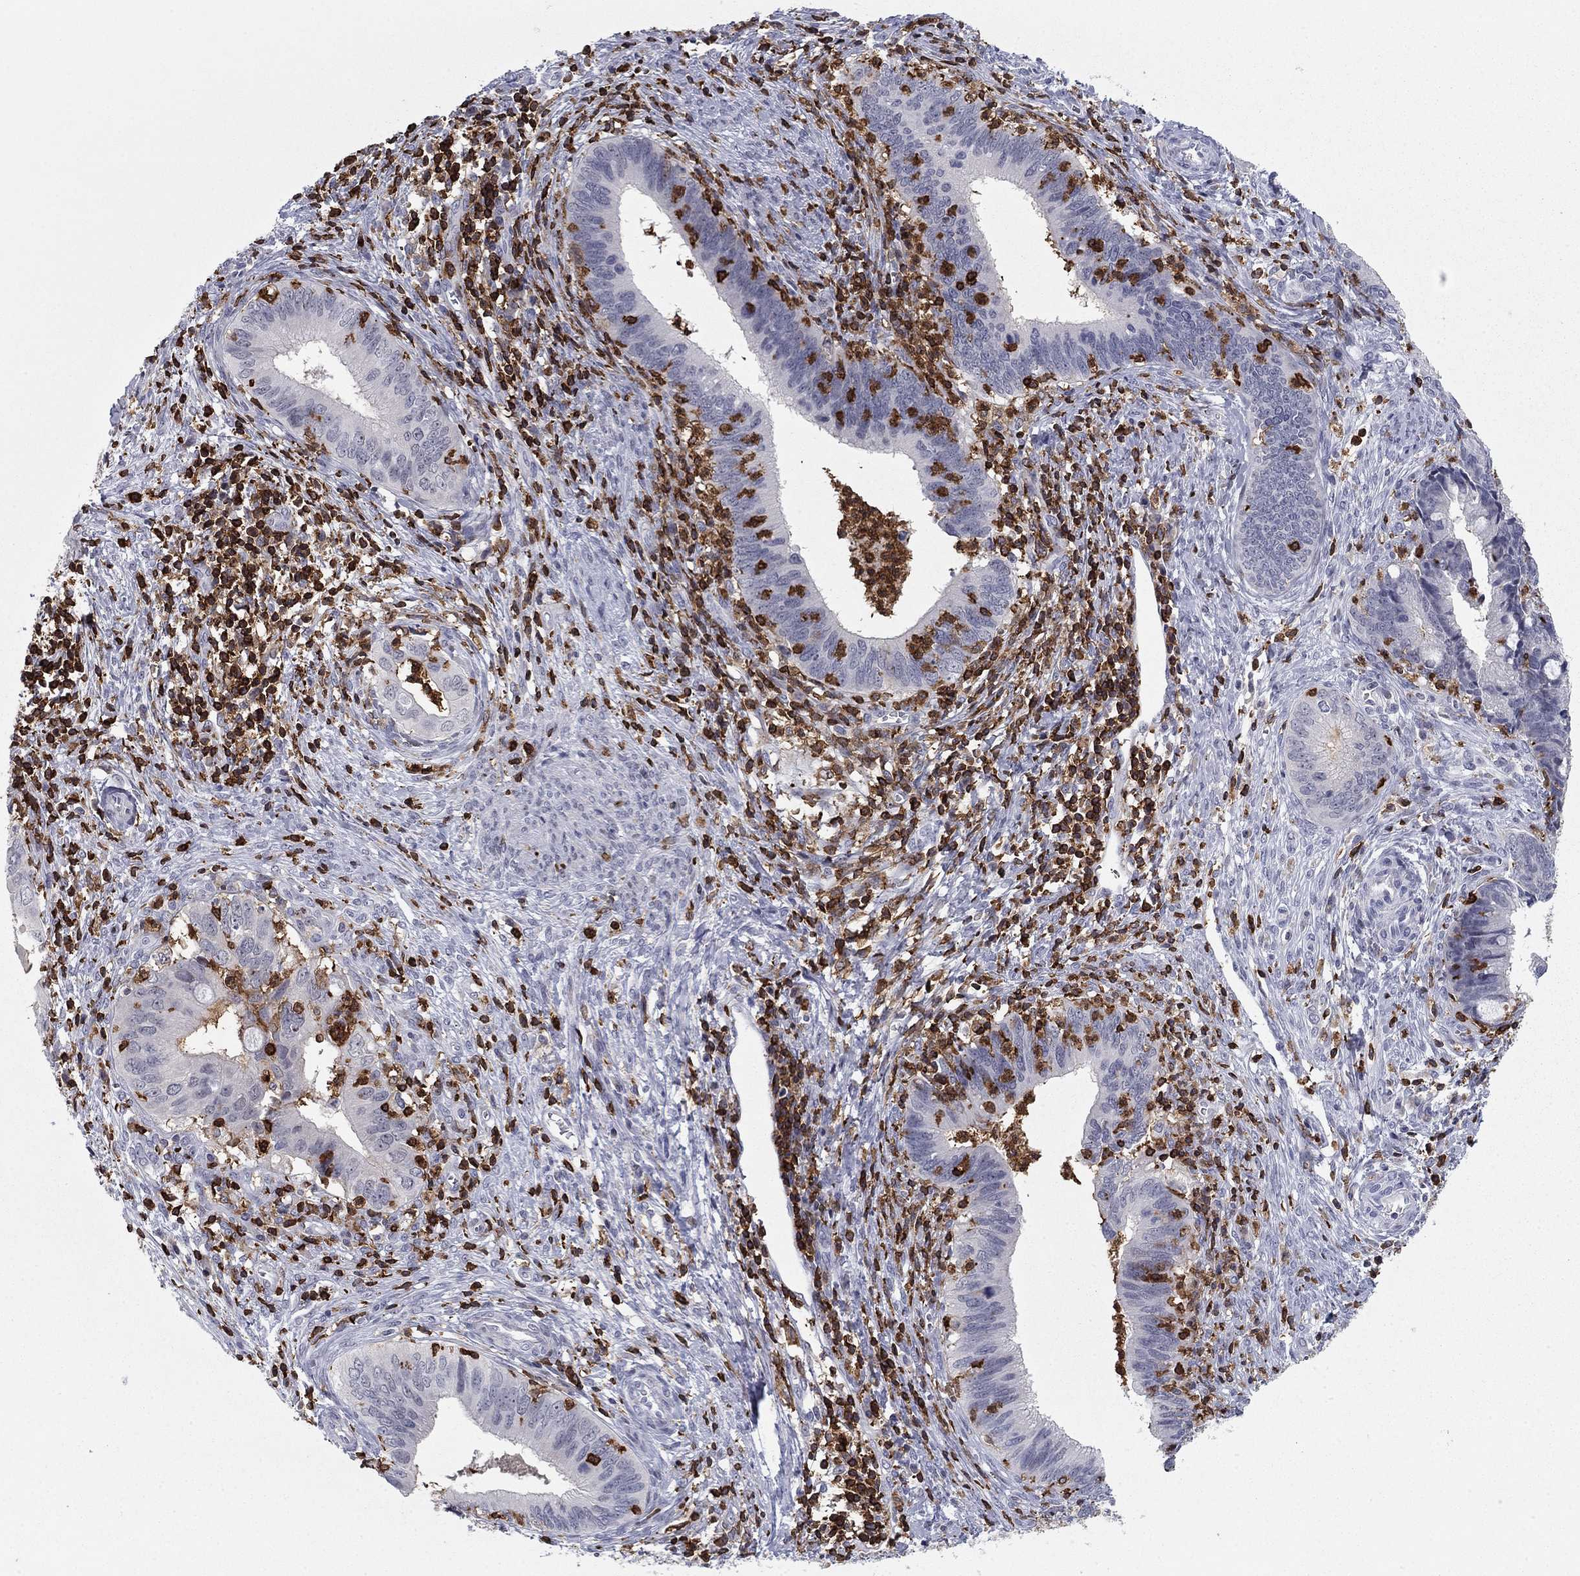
{"staining": {"intensity": "negative", "quantity": "none", "location": "none"}, "tissue": "cervical cancer", "cell_type": "Tumor cells", "image_type": "cancer", "snomed": [{"axis": "morphology", "description": "Adenocarcinoma, NOS"}, {"axis": "topography", "description": "Cervix"}], "caption": "Histopathology image shows no protein positivity in tumor cells of cervical cancer (adenocarcinoma) tissue.", "gene": "ARHGAP27", "patient": {"sex": "female", "age": 42}}